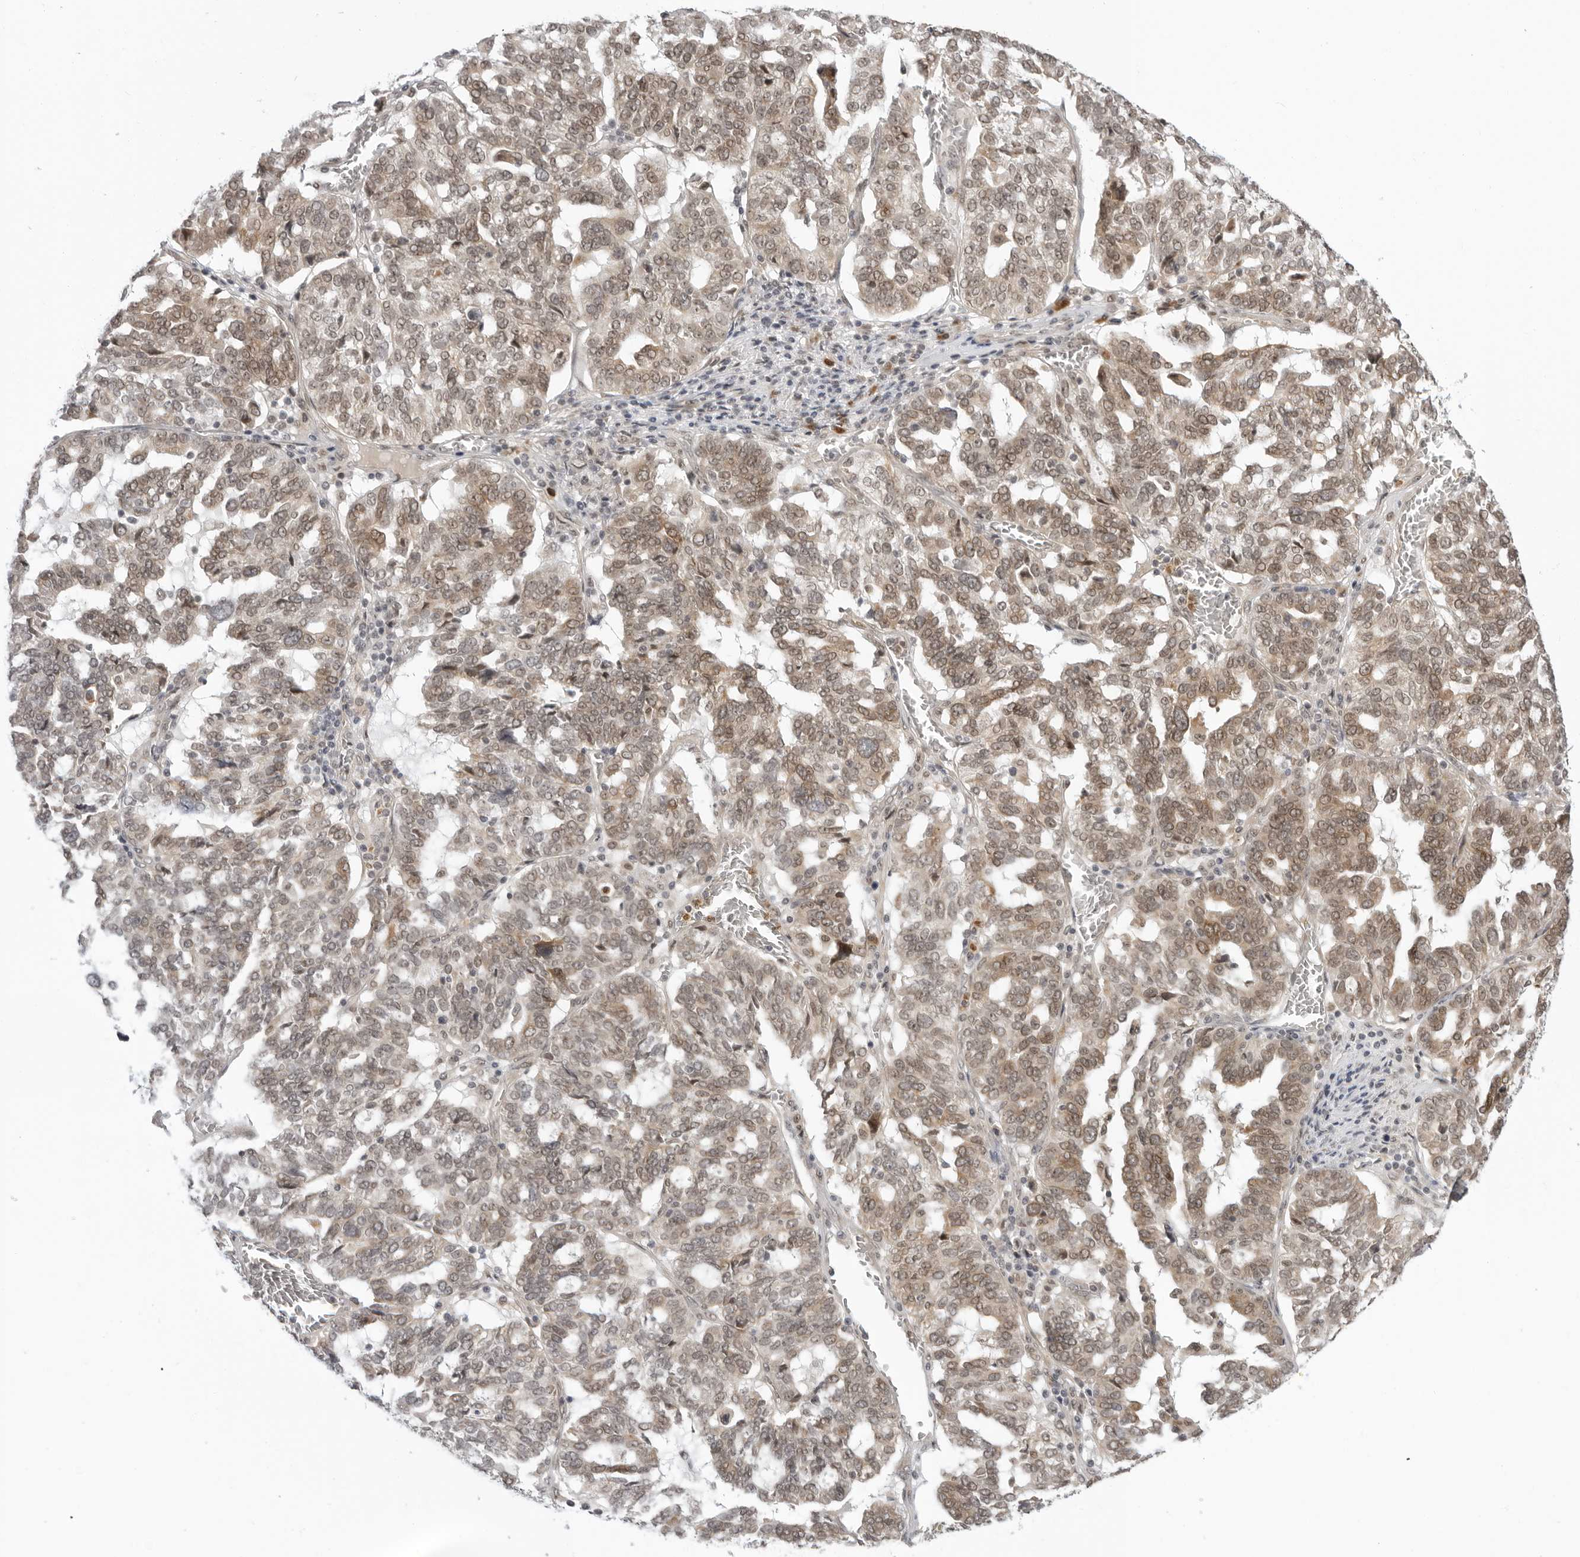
{"staining": {"intensity": "moderate", "quantity": ">75%", "location": "cytoplasmic/membranous,nuclear"}, "tissue": "ovarian cancer", "cell_type": "Tumor cells", "image_type": "cancer", "snomed": [{"axis": "morphology", "description": "Cystadenocarcinoma, serous, NOS"}, {"axis": "topography", "description": "Ovary"}], "caption": "This is an image of IHC staining of ovarian cancer (serous cystadenocarcinoma), which shows moderate expression in the cytoplasmic/membranous and nuclear of tumor cells.", "gene": "SUGCT", "patient": {"sex": "female", "age": 59}}